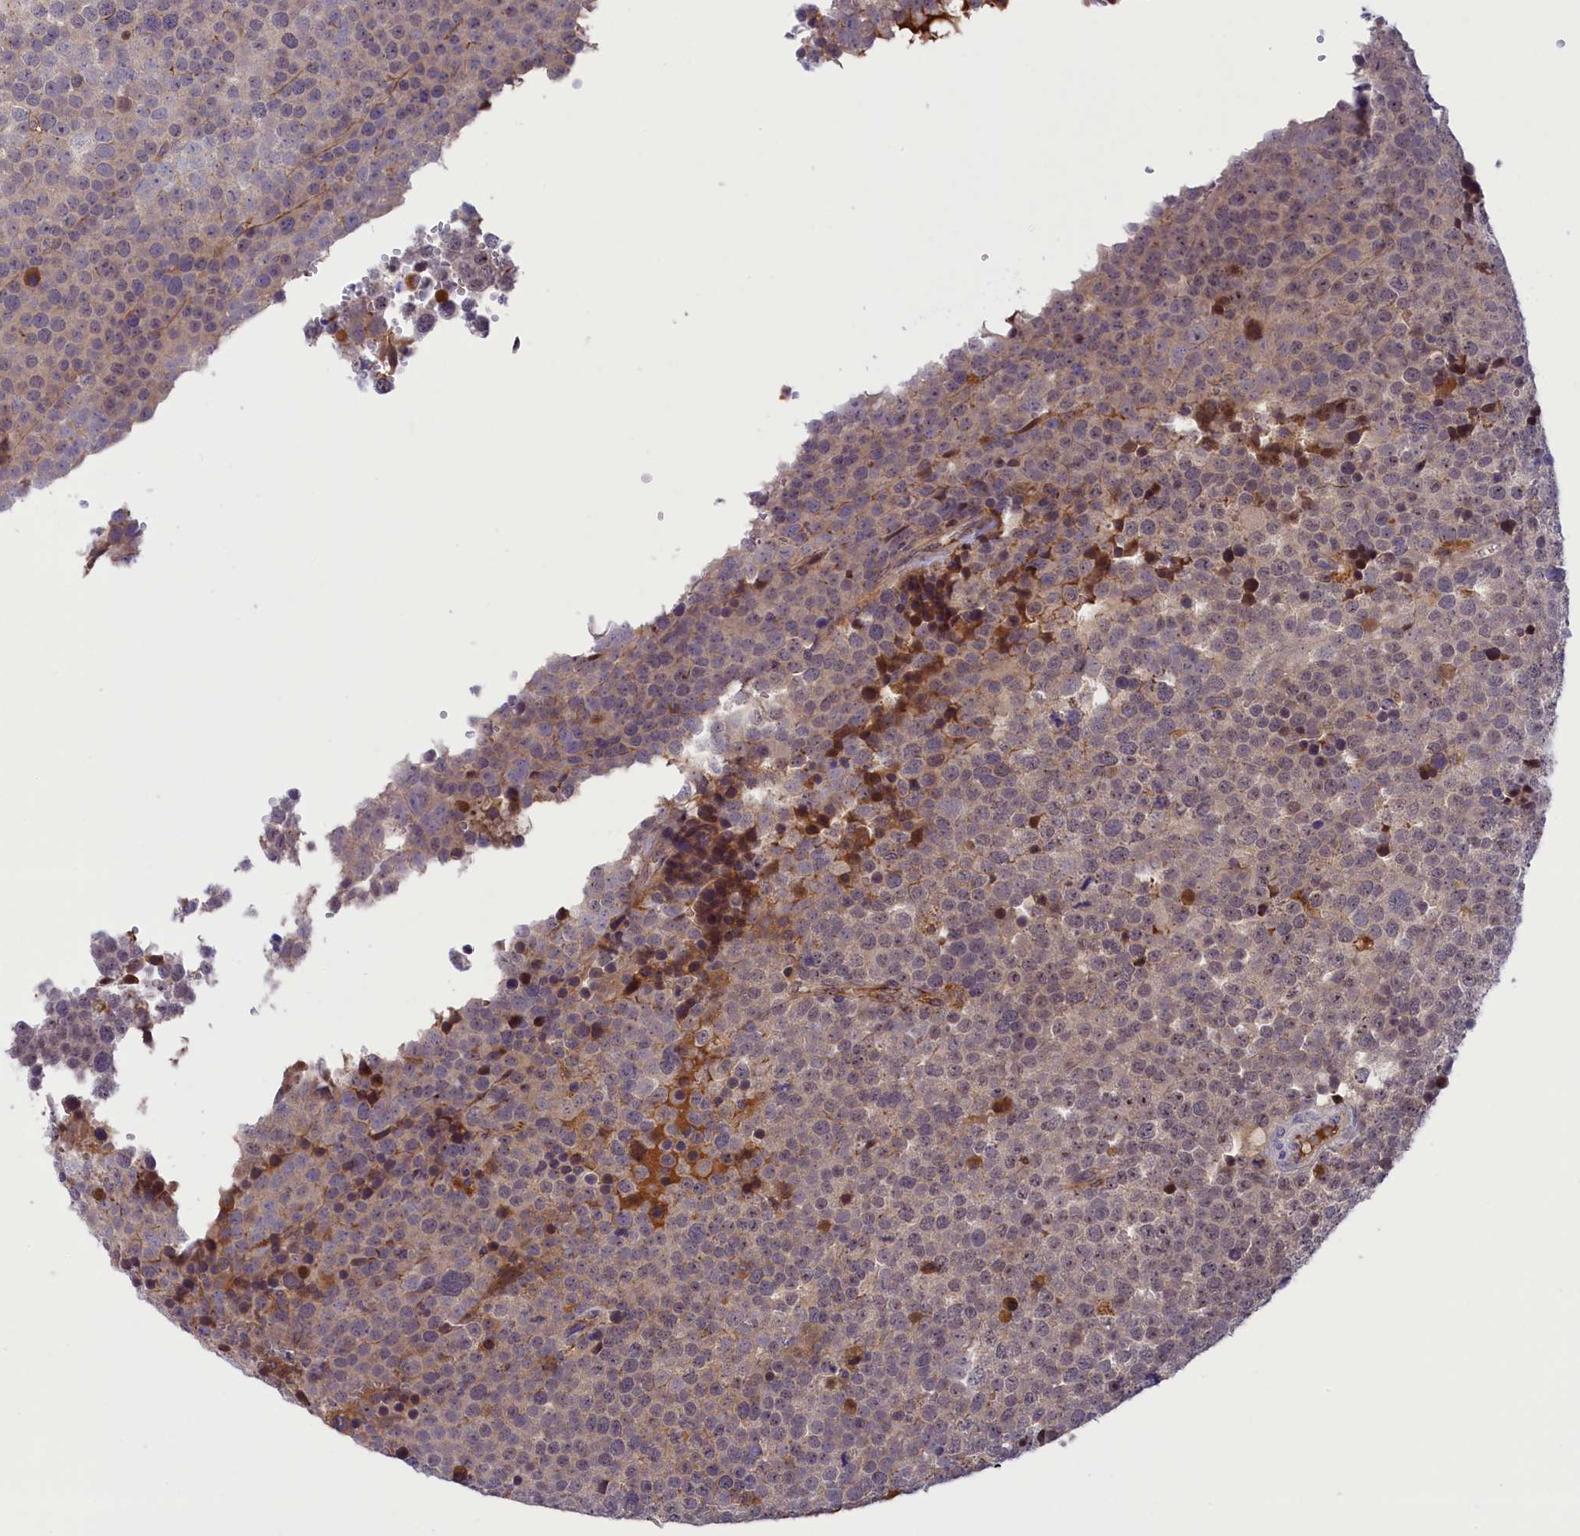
{"staining": {"intensity": "weak", "quantity": "25%-75%", "location": "cytoplasmic/membranous"}, "tissue": "testis cancer", "cell_type": "Tumor cells", "image_type": "cancer", "snomed": [{"axis": "morphology", "description": "Seminoma, NOS"}, {"axis": "topography", "description": "Testis"}], "caption": "A brown stain labels weak cytoplasmic/membranous positivity of a protein in testis cancer tumor cells.", "gene": "STYX", "patient": {"sex": "male", "age": 71}}